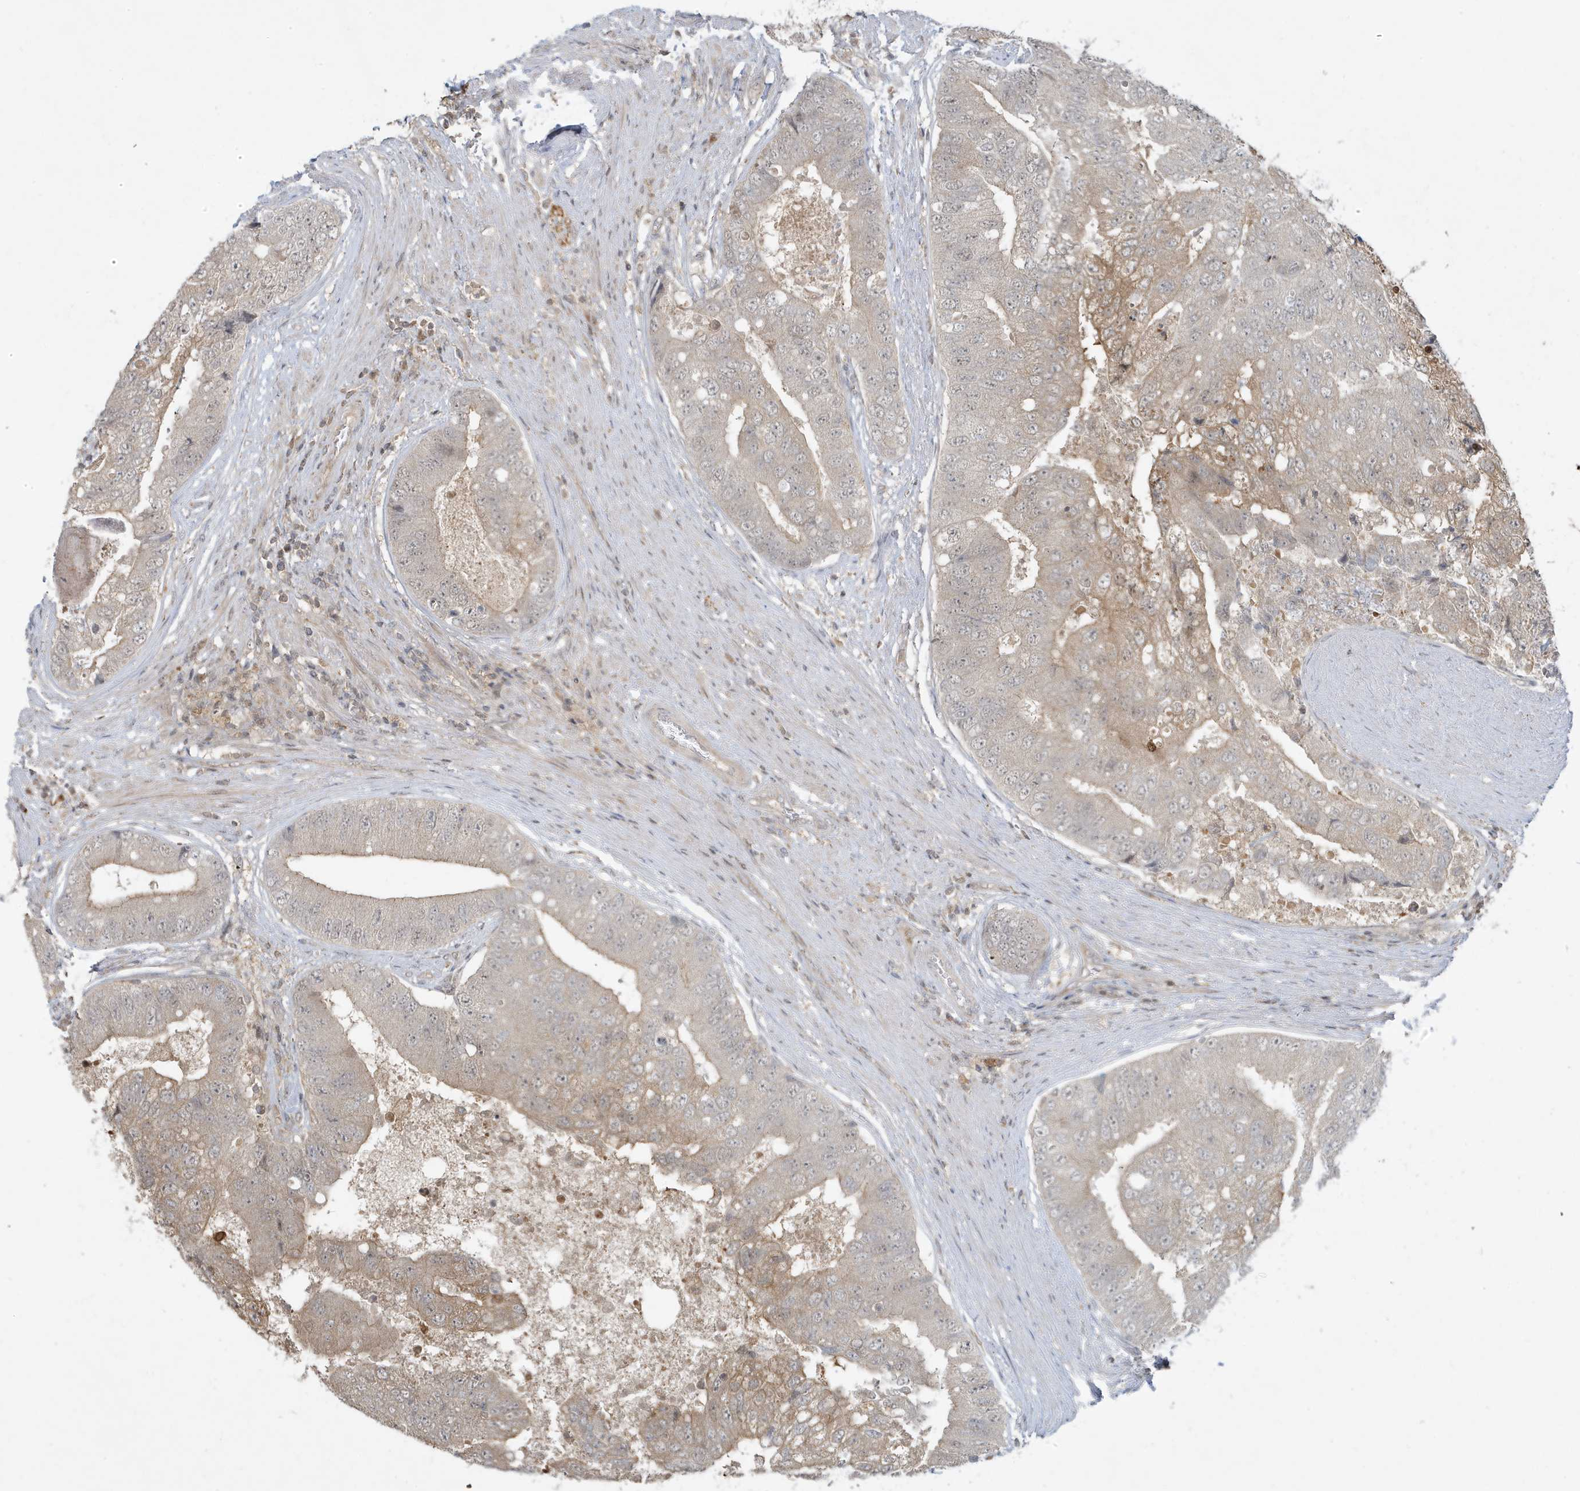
{"staining": {"intensity": "weak", "quantity": "25%-75%", "location": "cytoplasmic/membranous"}, "tissue": "prostate cancer", "cell_type": "Tumor cells", "image_type": "cancer", "snomed": [{"axis": "morphology", "description": "Adenocarcinoma, High grade"}, {"axis": "topography", "description": "Prostate"}], "caption": "This is an image of IHC staining of prostate cancer (adenocarcinoma (high-grade)), which shows weak positivity in the cytoplasmic/membranous of tumor cells.", "gene": "PRRT3", "patient": {"sex": "male", "age": 70}}